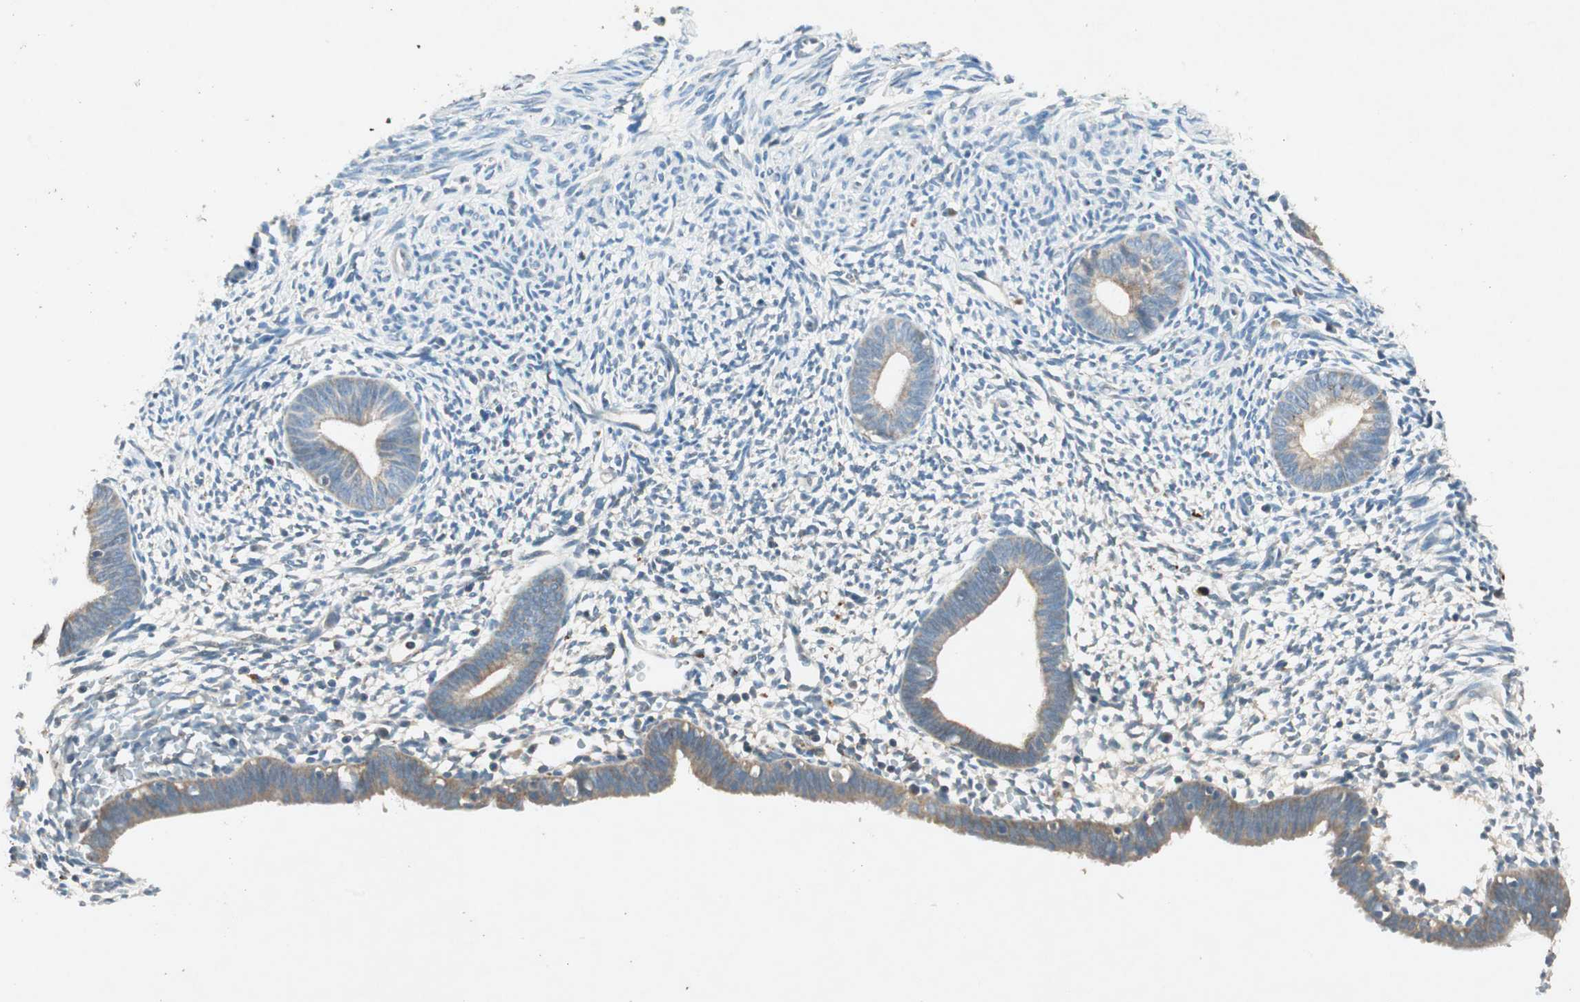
{"staining": {"intensity": "negative", "quantity": "none", "location": "none"}, "tissue": "endometrium", "cell_type": "Cells in endometrial stroma", "image_type": "normal", "snomed": [{"axis": "morphology", "description": "Normal tissue, NOS"}, {"axis": "morphology", "description": "Atrophy, NOS"}, {"axis": "topography", "description": "Uterus"}, {"axis": "topography", "description": "Endometrium"}], "caption": "This is an IHC micrograph of unremarkable human endometrium. There is no staining in cells in endometrial stroma.", "gene": "NKAIN1", "patient": {"sex": "female", "age": 68}}